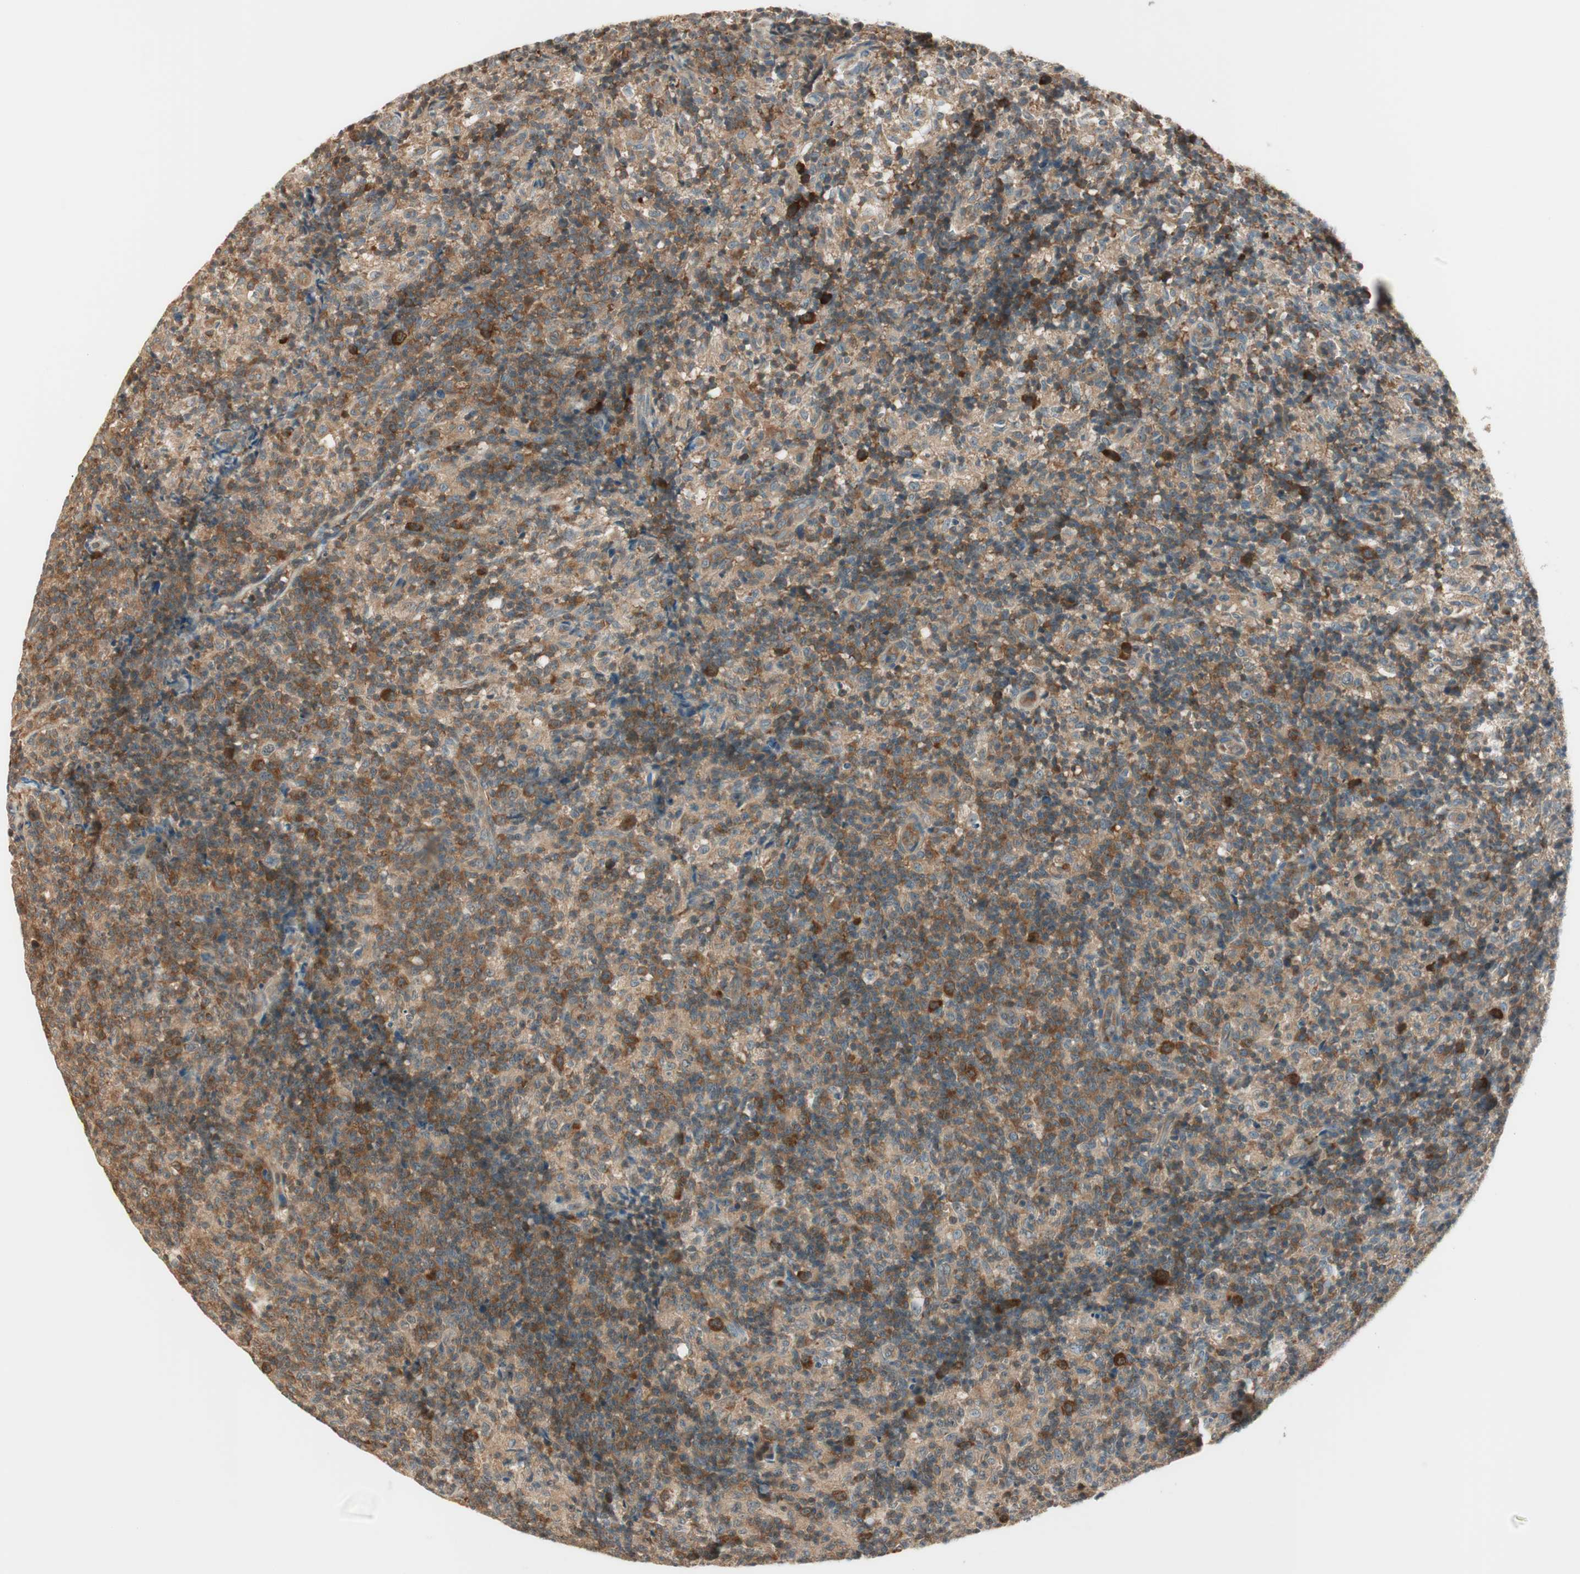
{"staining": {"intensity": "strong", "quantity": "<25%", "location": "cytoplasmic/membranous"}, "tissue": "lymph node", "cell_type": "Germinal center cells", "image_type": "normal", "snomed": [{"axis": "morphology", "description": "Normal tissue, NOS"}, {"axis": "morphology", "description": "Inflammation, NOS"}, {"axis": "topography", "description": "Lymph node"}], "caption": "Germinal center cells reveal medium levels of strong cytoplasmic/membranous positivity in approximately <25% of cells in benign lymph node. The protein is stained brown, and the nuclei are stained in blue (DAB IHC with brightfield microscopy, high magnification).", "gene": "IPO5", "patient": {"sex": "male", "age": 55}}